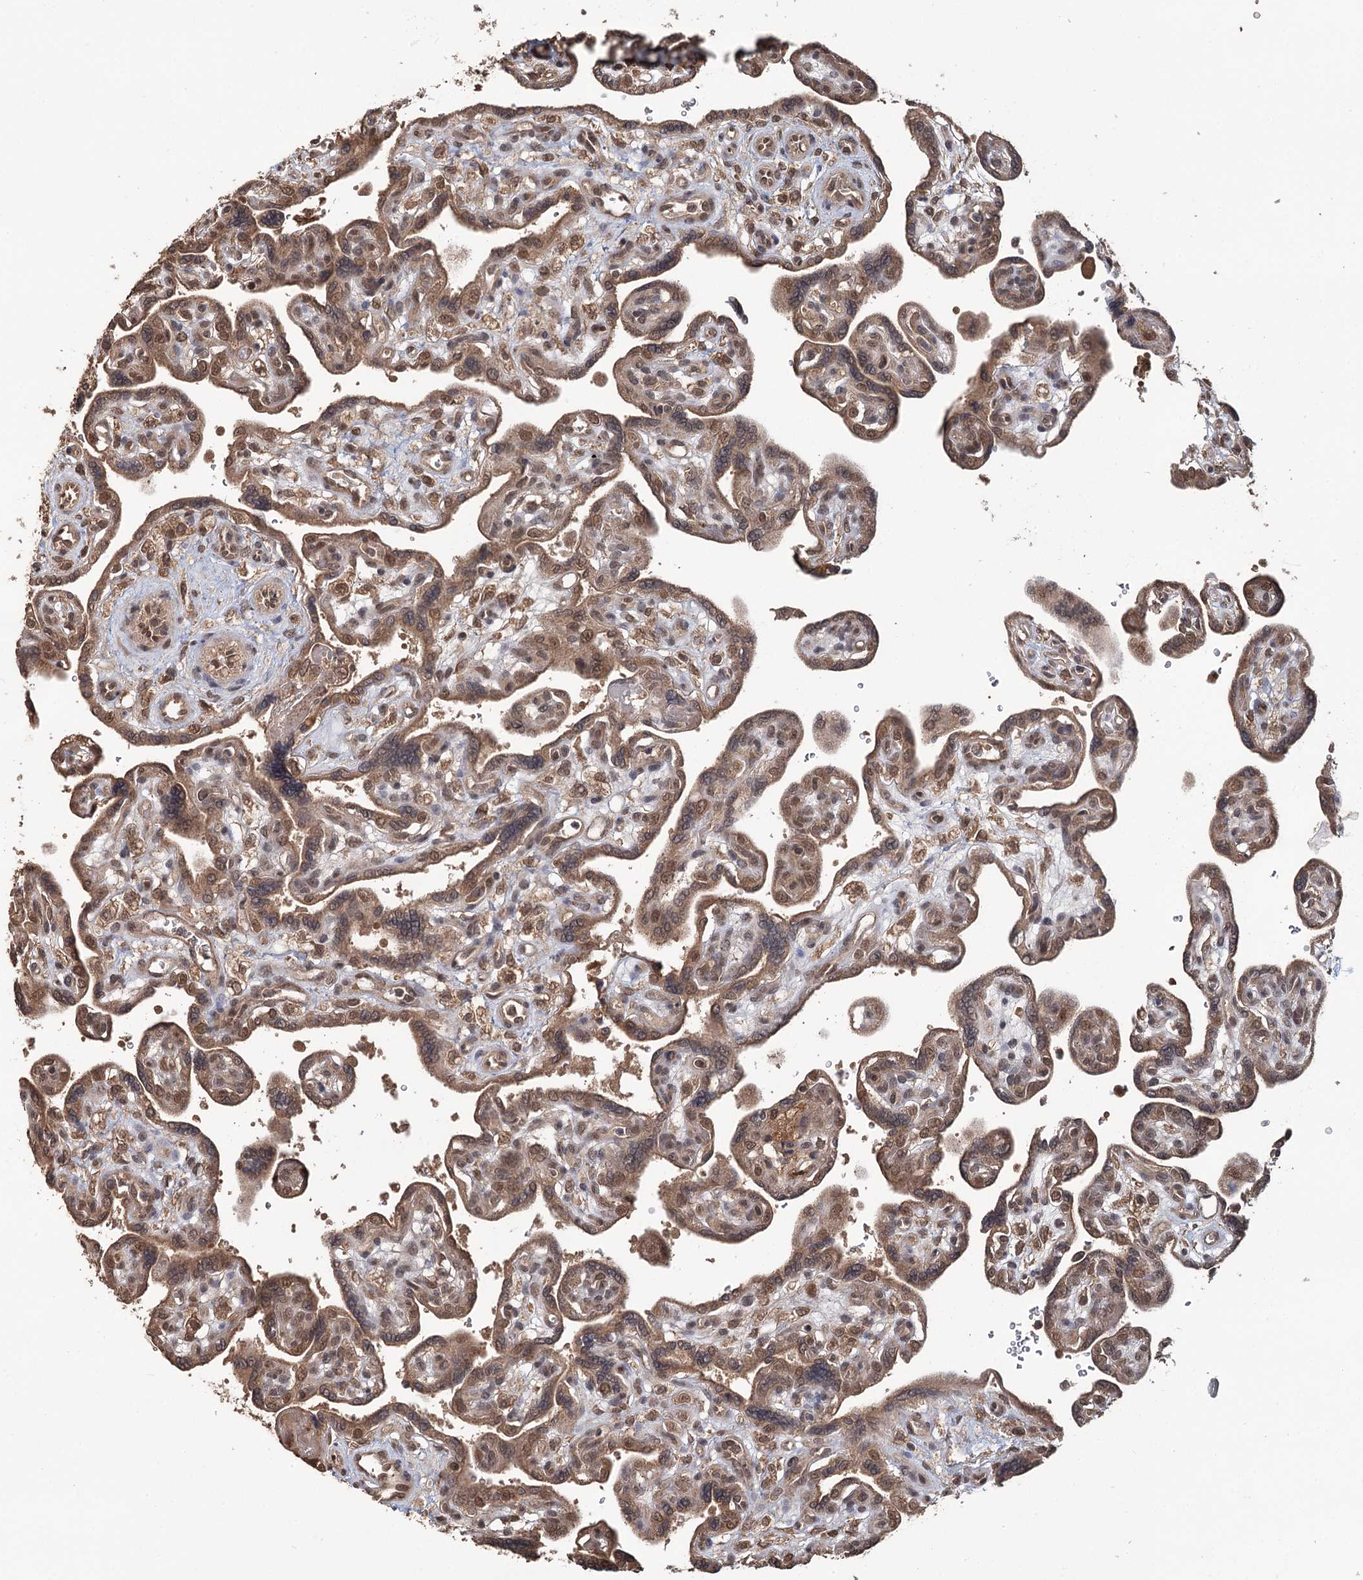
{"staining": {"intensity": "moderate", "quantity": ">75%", "location": "cytoplasmic/membranous,nuclear"}, "tissue": "placenta", "cell_type": "Trophoblastic cells", "image_type": "normal", "snomed": [{"axis": "morphology", "description": "Normal tissue, NOS"}, {"axis": "topography", "description": "Placenta"}], "caption": "Protein analysis of unremarkable placenta displays moderate cytoplasmic/membranous,nuclear positivity in about >75% of trophoblastic cells.", "gene": "N6AMT1", "patient": {"sex": "female", "age": 39}}